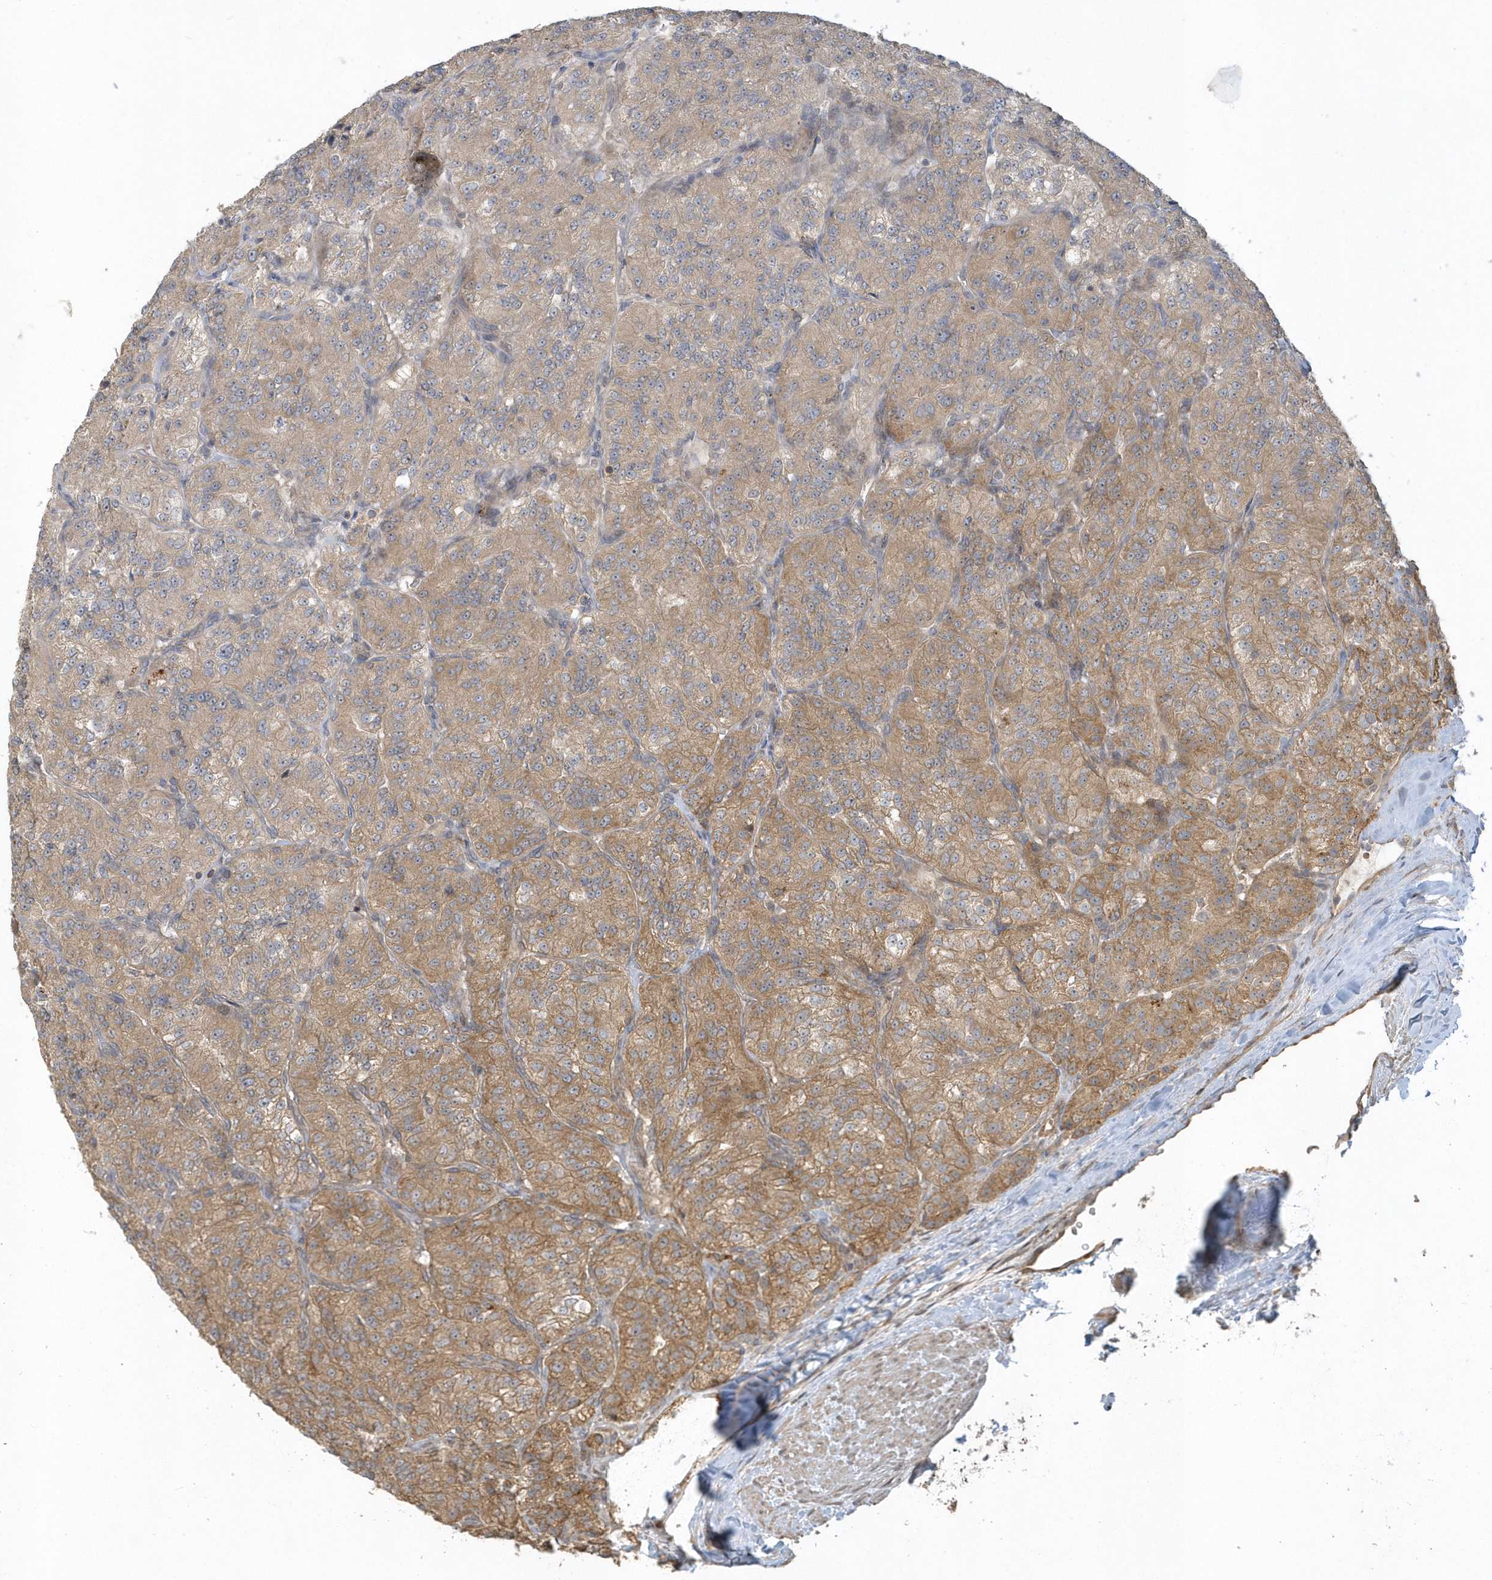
{"staining": {"intensity": "moderate", "quantity": "25%-75%", "location": "cytoplasmic/membranous"}, "tissue": "renal cancer", "cell_type": "Tumor cells", "image_type": "cancer", "snomed": [{"axis": "morphology", "description": "Adenocarcinoma, NOS"}, {"axis": "topography", "description": "Kidney"}], "caption": "Human renal cancer stained with a brown dye displays moderate cytoplasmic/membranous positive positivity in approximately 25%-75% of tumor cells.", "gene": "THG1L", "patient": {"sex": "female", "age": 63}}